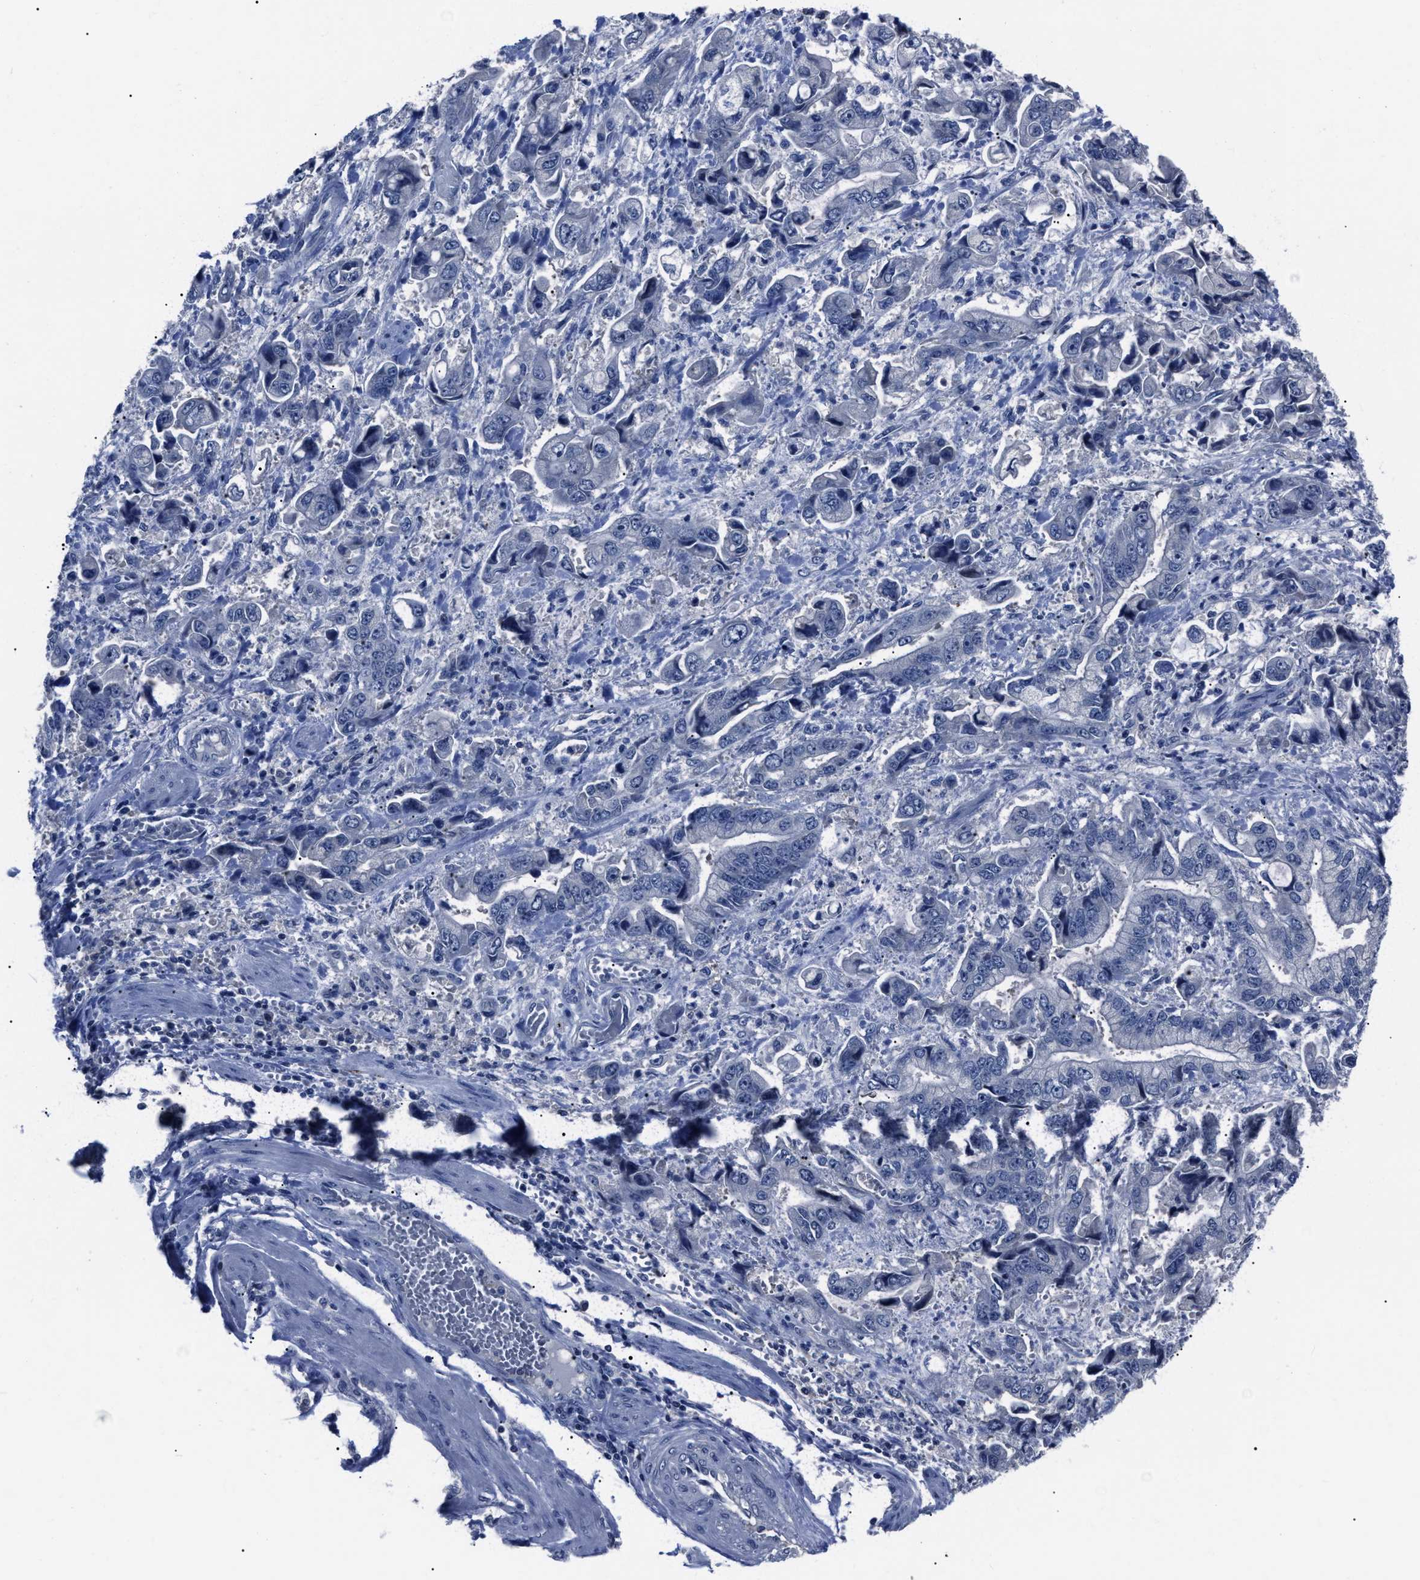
{"staining": {"intensity": "negative", "quantity": "none", "location": "none"}, "tissue": "stomach cancer", "cell_type": "Tumor cells", "image_type": "cancer", "snomed": [{"axis": "morphology", "description": "Normal tissue, NOS"}, {"axis": "morphology", "description": "Adenocarcinoma, NOS"}, {"axis": "topography", "description": "Stomach"}], "caption": "The IHC photomicrograph has no significant positivity in tumor cells of stomach cancer (adenocarcinoma) tissue. Brightfield microscopy of IHC stained with DAB (brown) and hematoxylin (blue), captured at high magnification.", "gene": "LRWD1", "patient": {"sex": "male", "age": 62}}